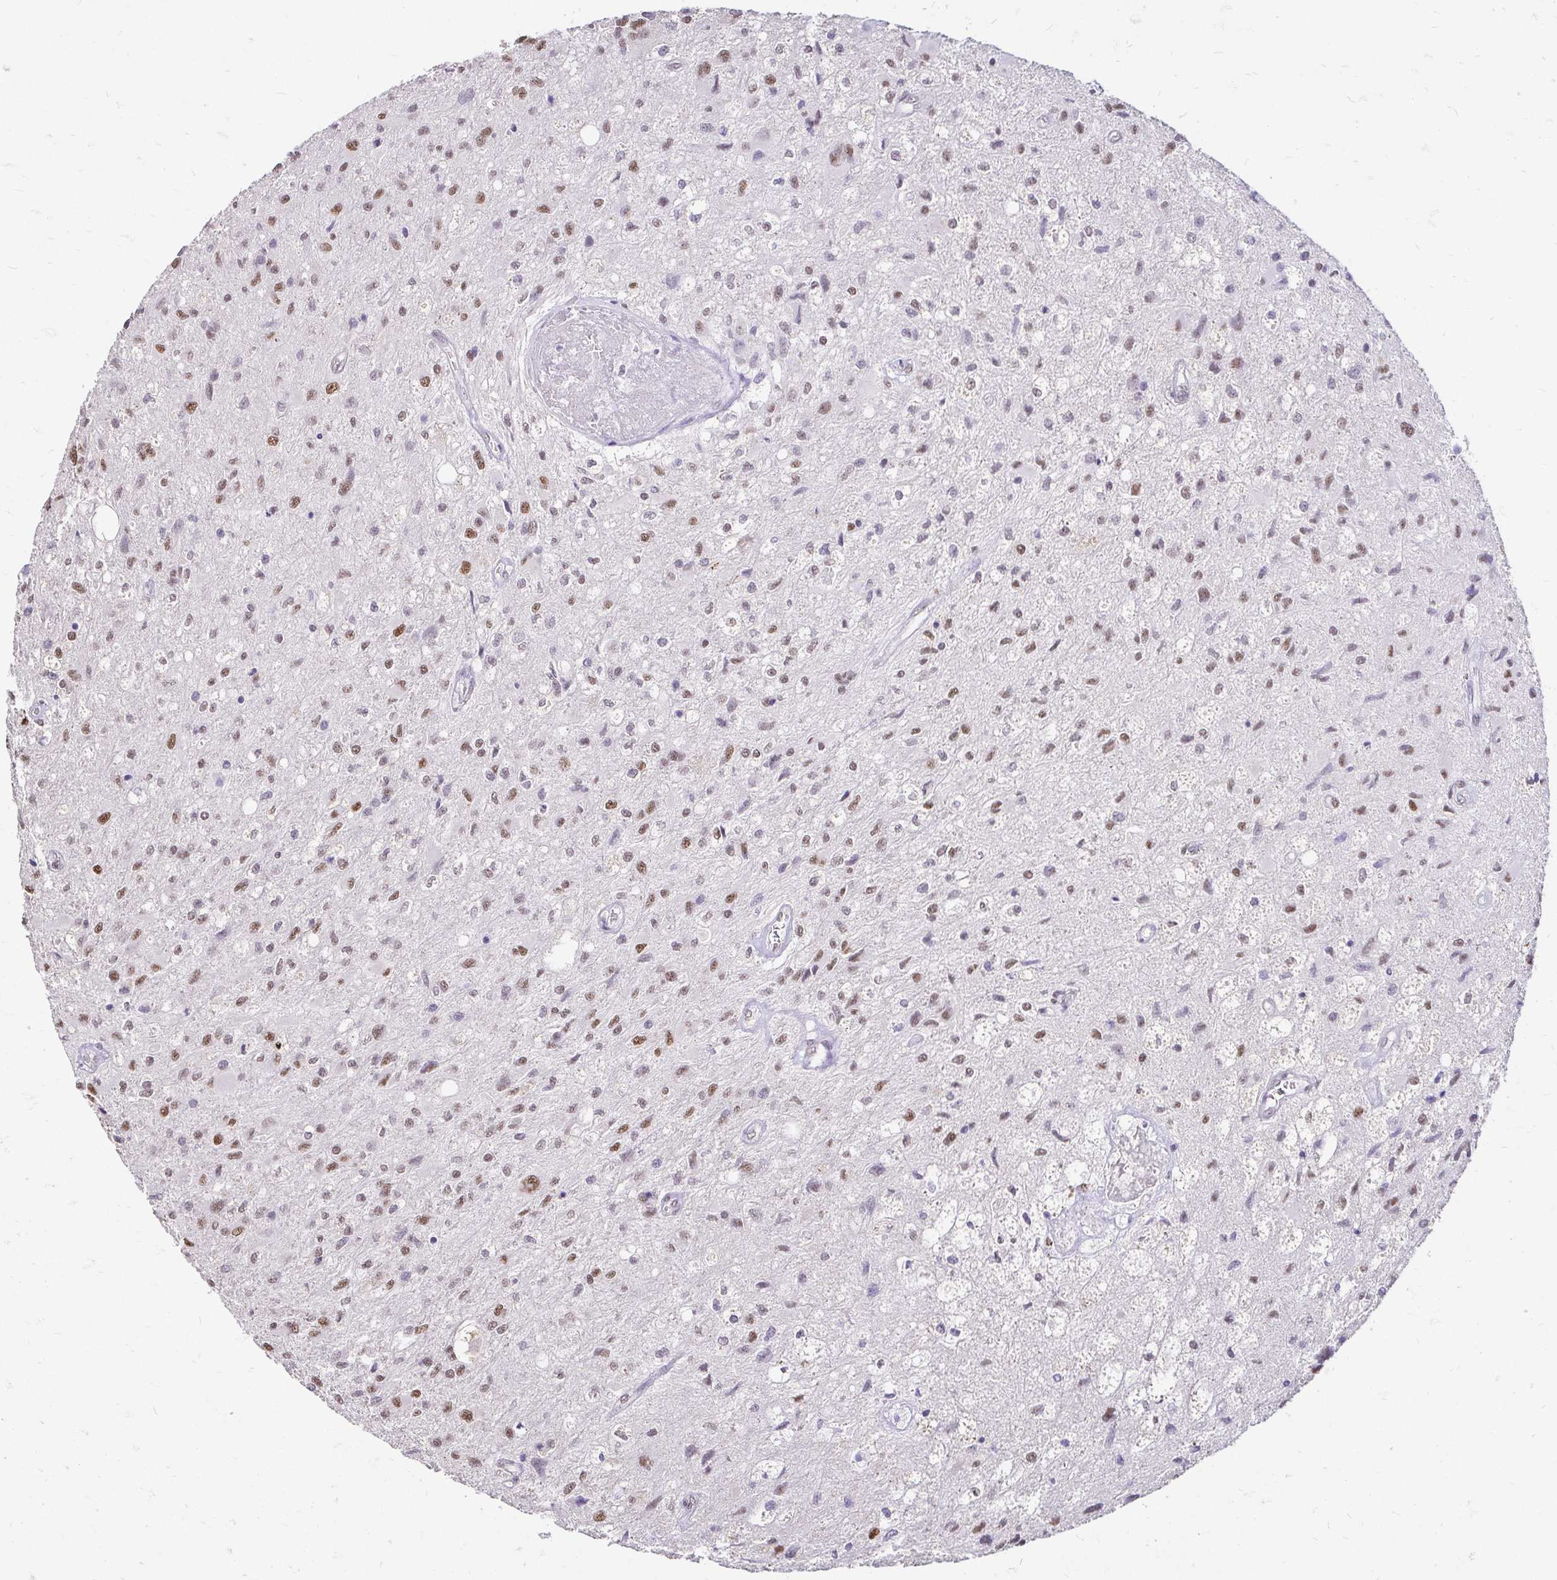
{"staining": {"intensity": "moderate", "quantity": ">75%", "location": "nuclear"}, "tissue": "glioma", "cell_type": "Tumor cells", "image_type": "cancer", "snomed": [{"axis": "morphology", "description": "Glioma, malignant, High grade"}, {"axis": "topography", "description": "Brain"}], "caption": "Immunohistochemical staining of human glioma displays moderate nuclear protein staining in about >75% of tumor cells.", "gene": "RIMS4", "patient": {"sex": "female", "age": 70}}